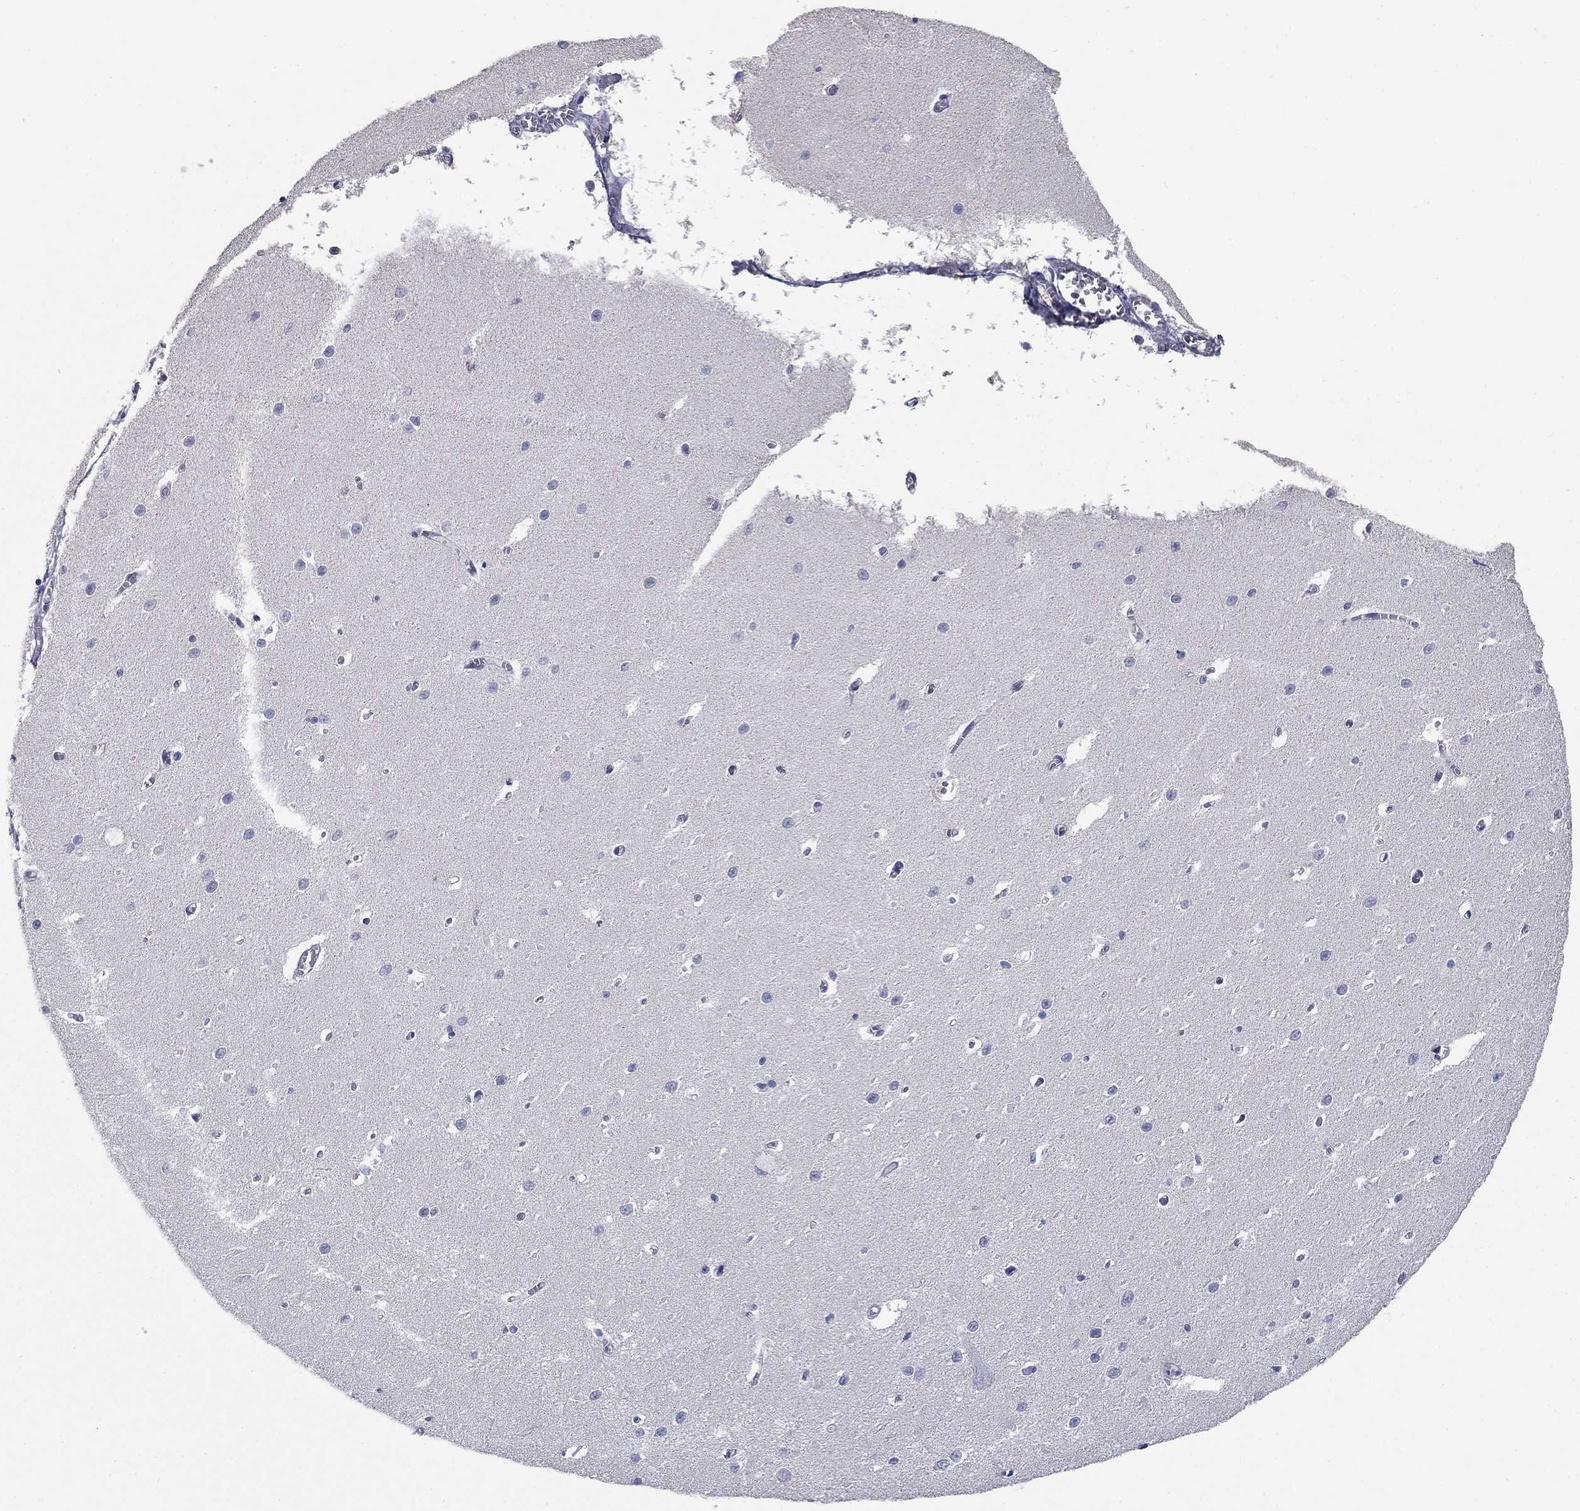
{"staining": {"intensity": "negative", "quantity": "none", "location": "none"}, "tissue": "cerebellum", "cell_type": "Cells in granular layer", "image_type": "normal", "snomed": [{"axis": "morphology", "description": "Normal tissue, NOS"}, {"axis": "topography", "description": "Cerebellum"}], "caption": "Immunohistochemistry (IHC) photomicrograph of benign cerebellum: human cerebellum stained with DAB (3,3'-diaminobenzidine) displays no significant protein staining in cells in granular layer.", "gene": "GRK7", "patient": {"sex": "female", "age": 64}}